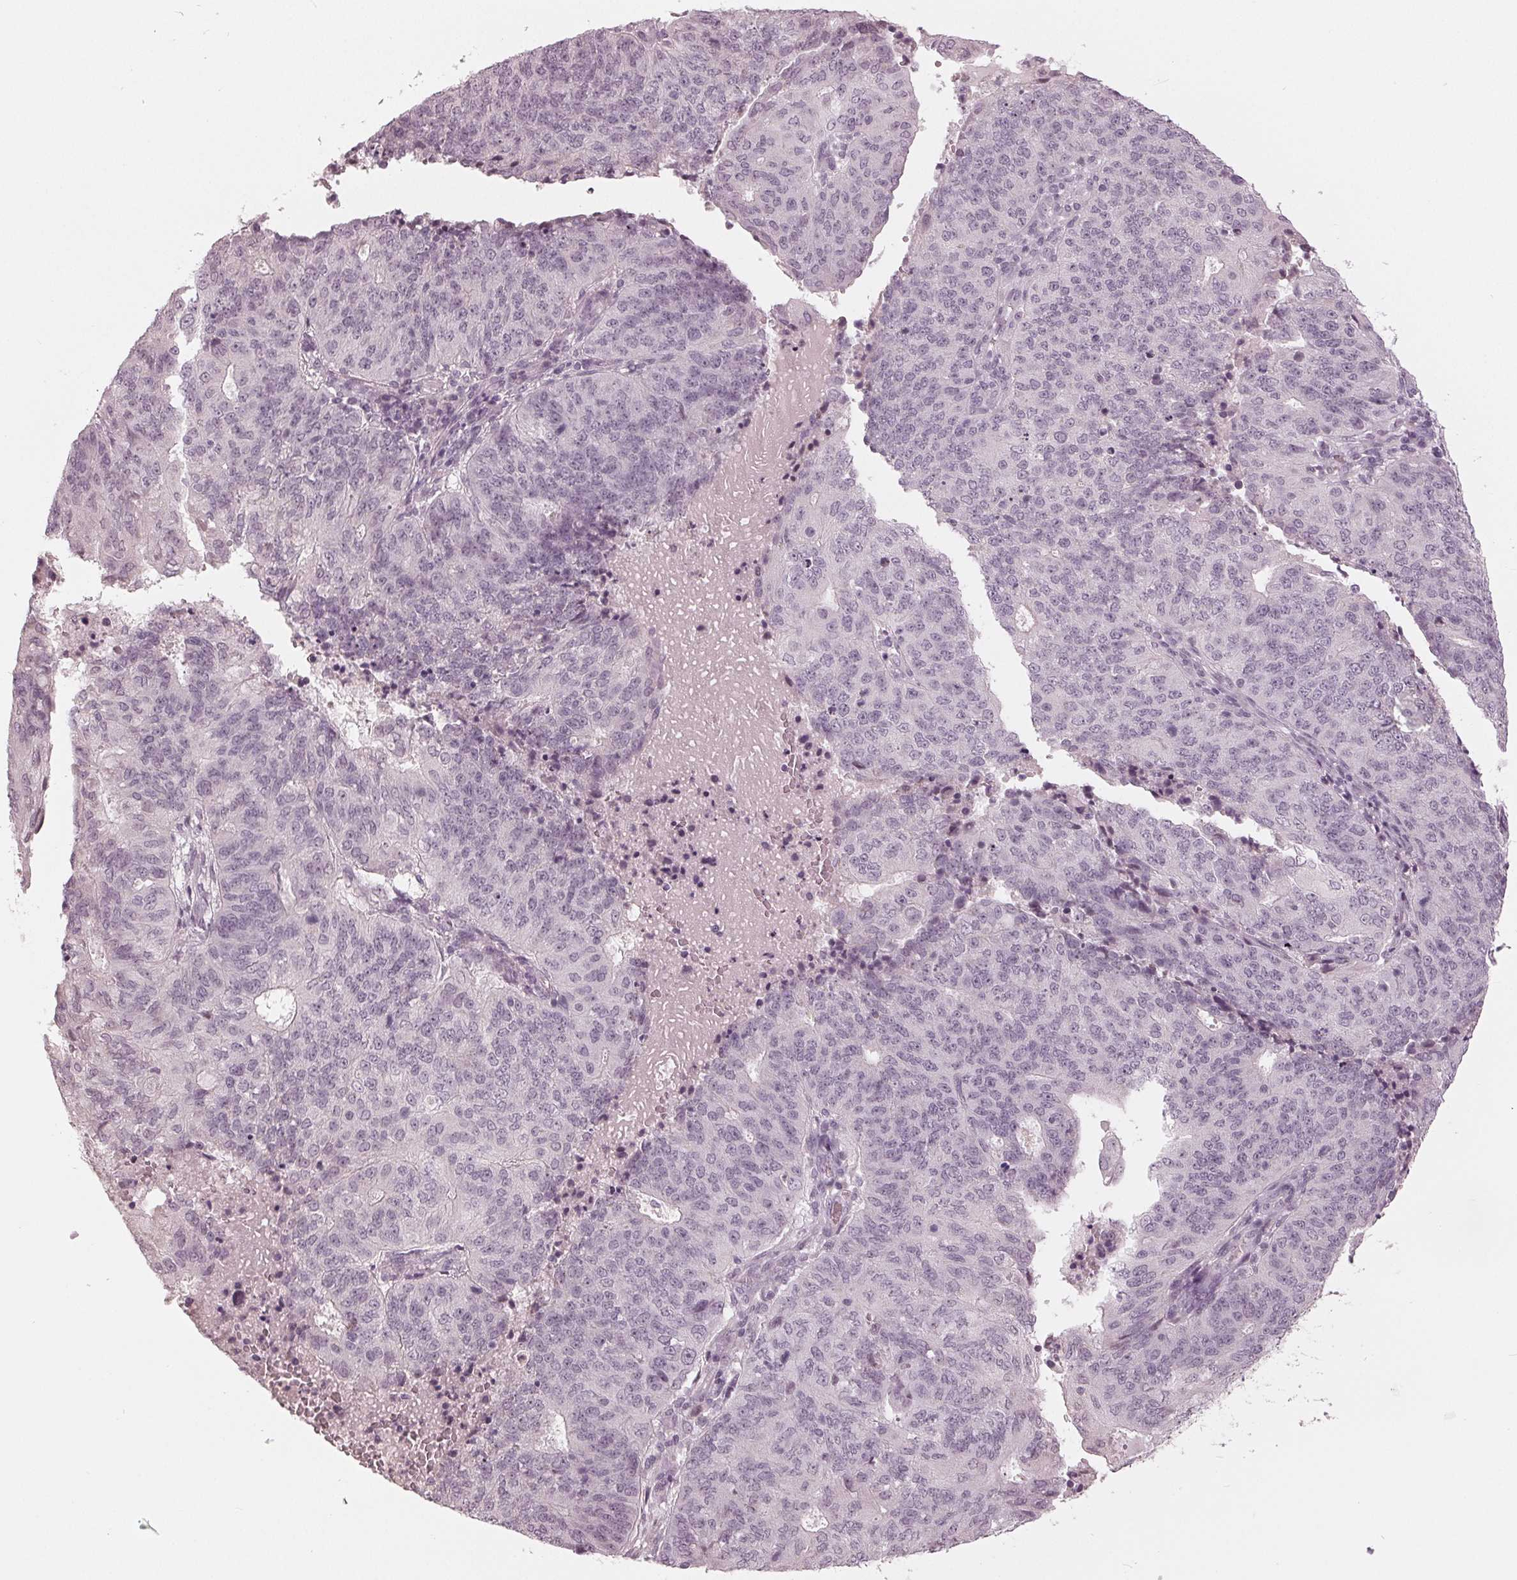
{"staining": {"intensity": "negative", "quantity": "none", "location": "none"}, "tissue": "endometrial cancer", "cell_type": "Tumor cells", "image_type": "cancer", "snomed": [{"axis": "morphology", "description": "Adenocarcinoma, NOS"}, {"axis": "topography", "description": "Endometrium"}], "caption": "Tumor cells are negative for brown protein staining in endometrial cancer (adenocarcinoma). The staining was performed using DAB to visualize the protein expression in brown, while the nuclei were stained in blue with hematoxylin (Magnification: 20x).", "gene": "ADPRHL1", "patient": {"sex": "female", "age": 82}}